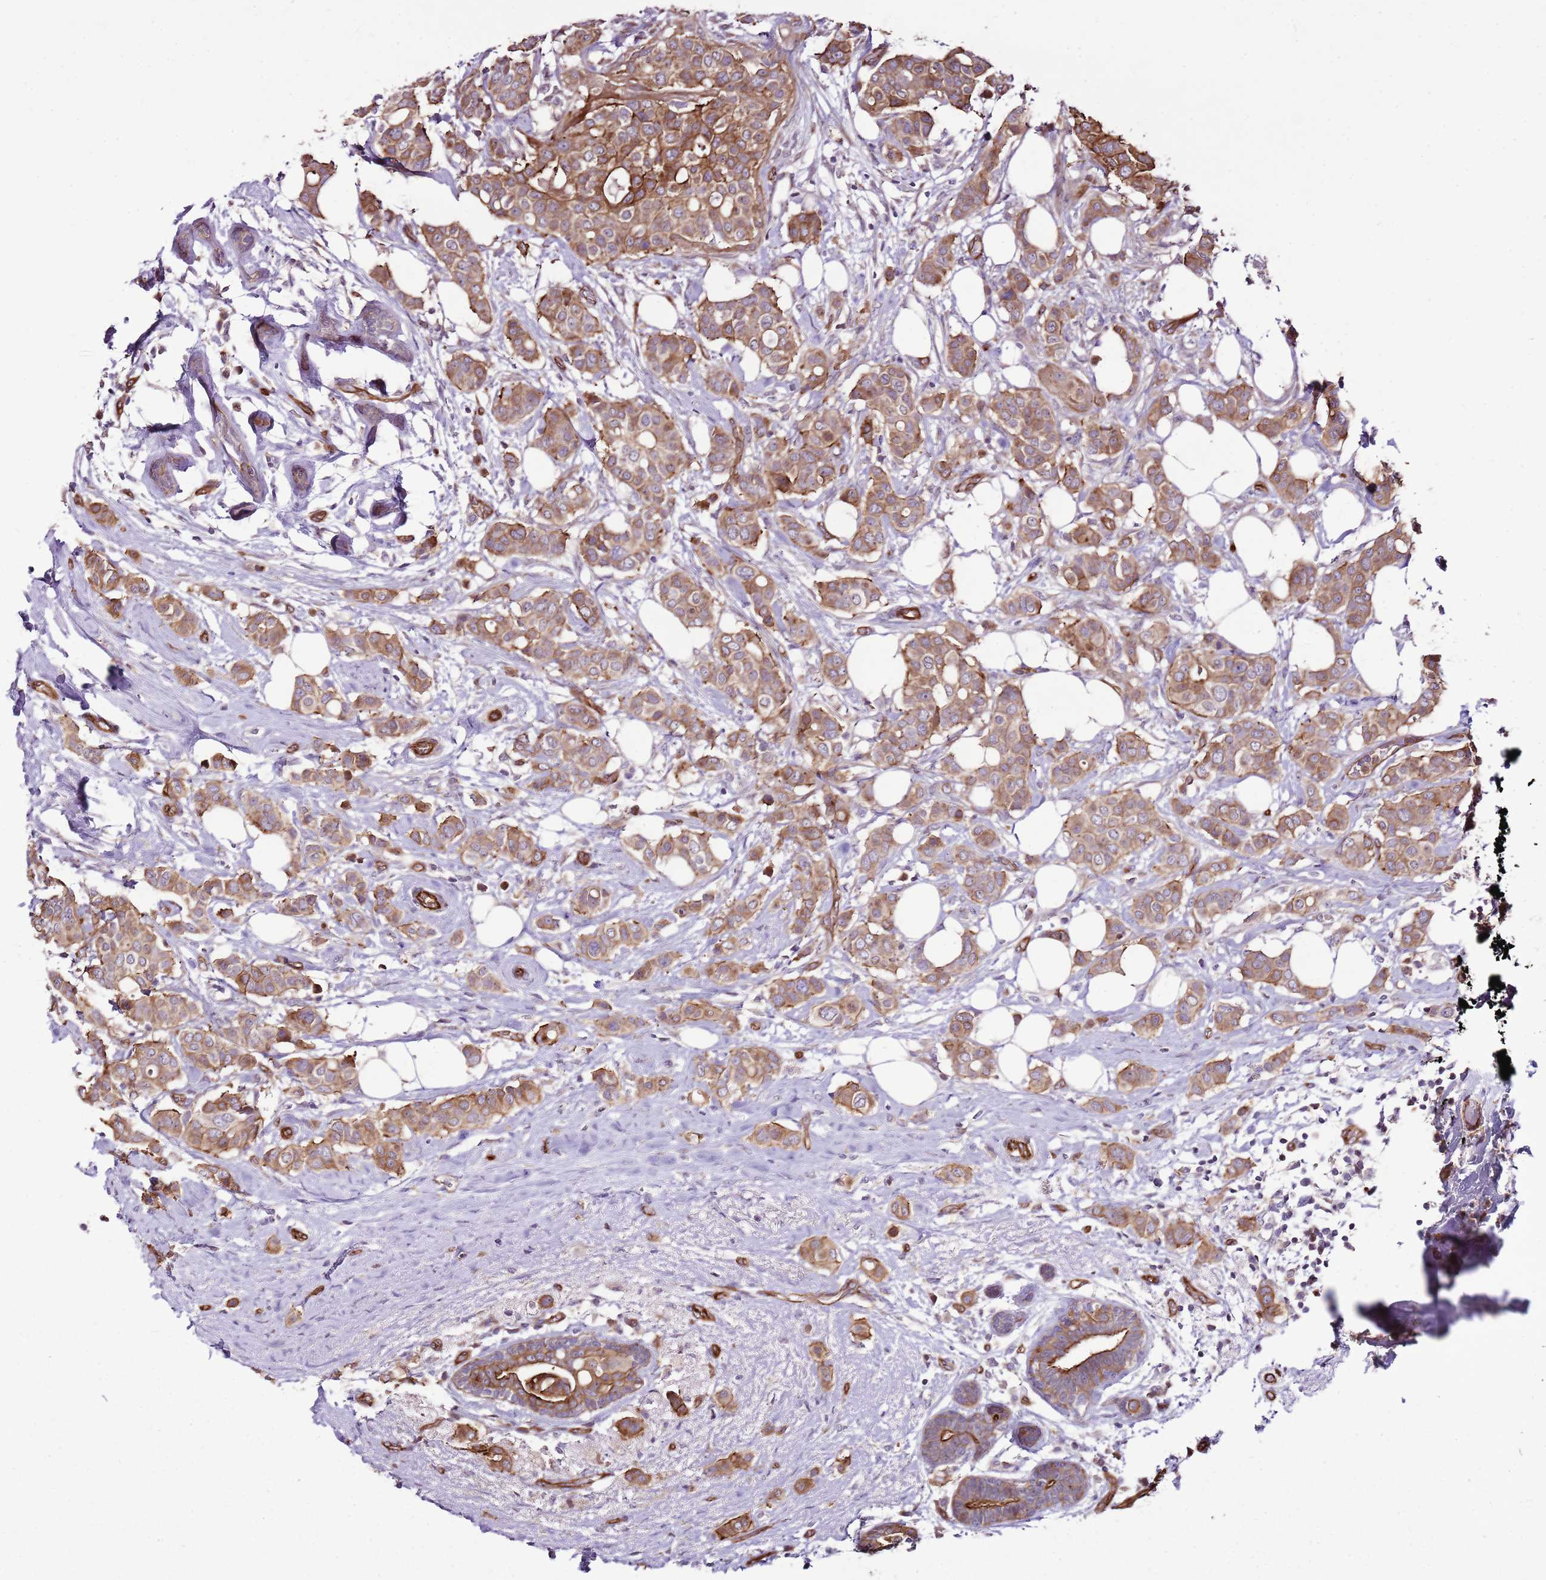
{"staining": {"intensity": "moderate", "quantity": ">75%", "location": "cytoplasmic/membranous"}, "tissue": "breast cancer", "cell_type": "Tumor cells", "image_type": "cancer", "snomed": [{"axis": "morphology", "description": "Lobular carcinoma"}, {"axis": "topography", "description": "Breast"}], "caption": "A brown stain highlights moderate cytoplasmic/membranous expression of a protein in human lobular carcinoma (breast) tumor cells.", "gene": "ZNF827", "patient": {"sex": "female", "age": 51}}